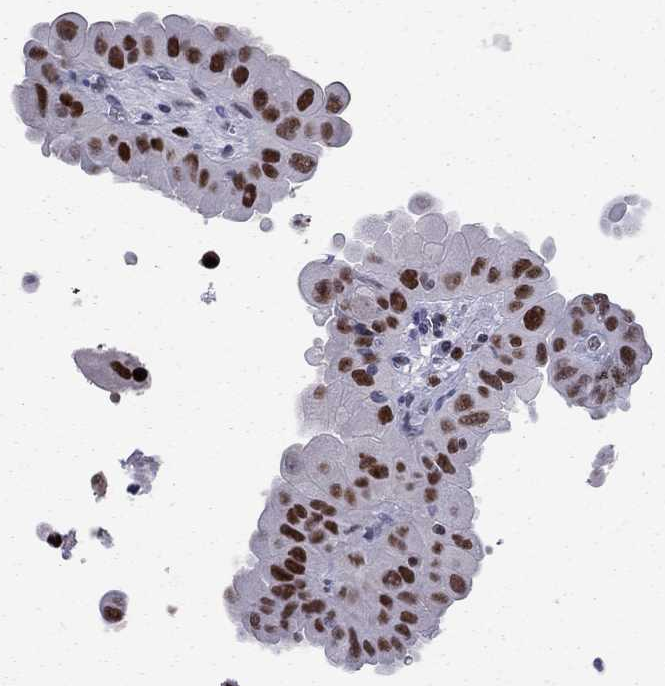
{"staining": {"intensity": "strong", "quantity": ">75%", "location": "nuclear"}, "tissue": "thyroid cancer", "cell_type": "Tumor cells", "image_type": "cancer", "snomed": [{"axis": "morphology", "description": "Papillary adenocarcinoma, NOS"}, {"axis": "topography", "description": "Thyroid gland"}], "caption": "There is high levels of strong nuclear staining in tumor cells of thyroid cancer (papillary adenocarcinoma), as demonstrated by immunohistochemical staining (brown color).", "gene": "PCGF3", "patient": {"sex": "female", "age": 37}}